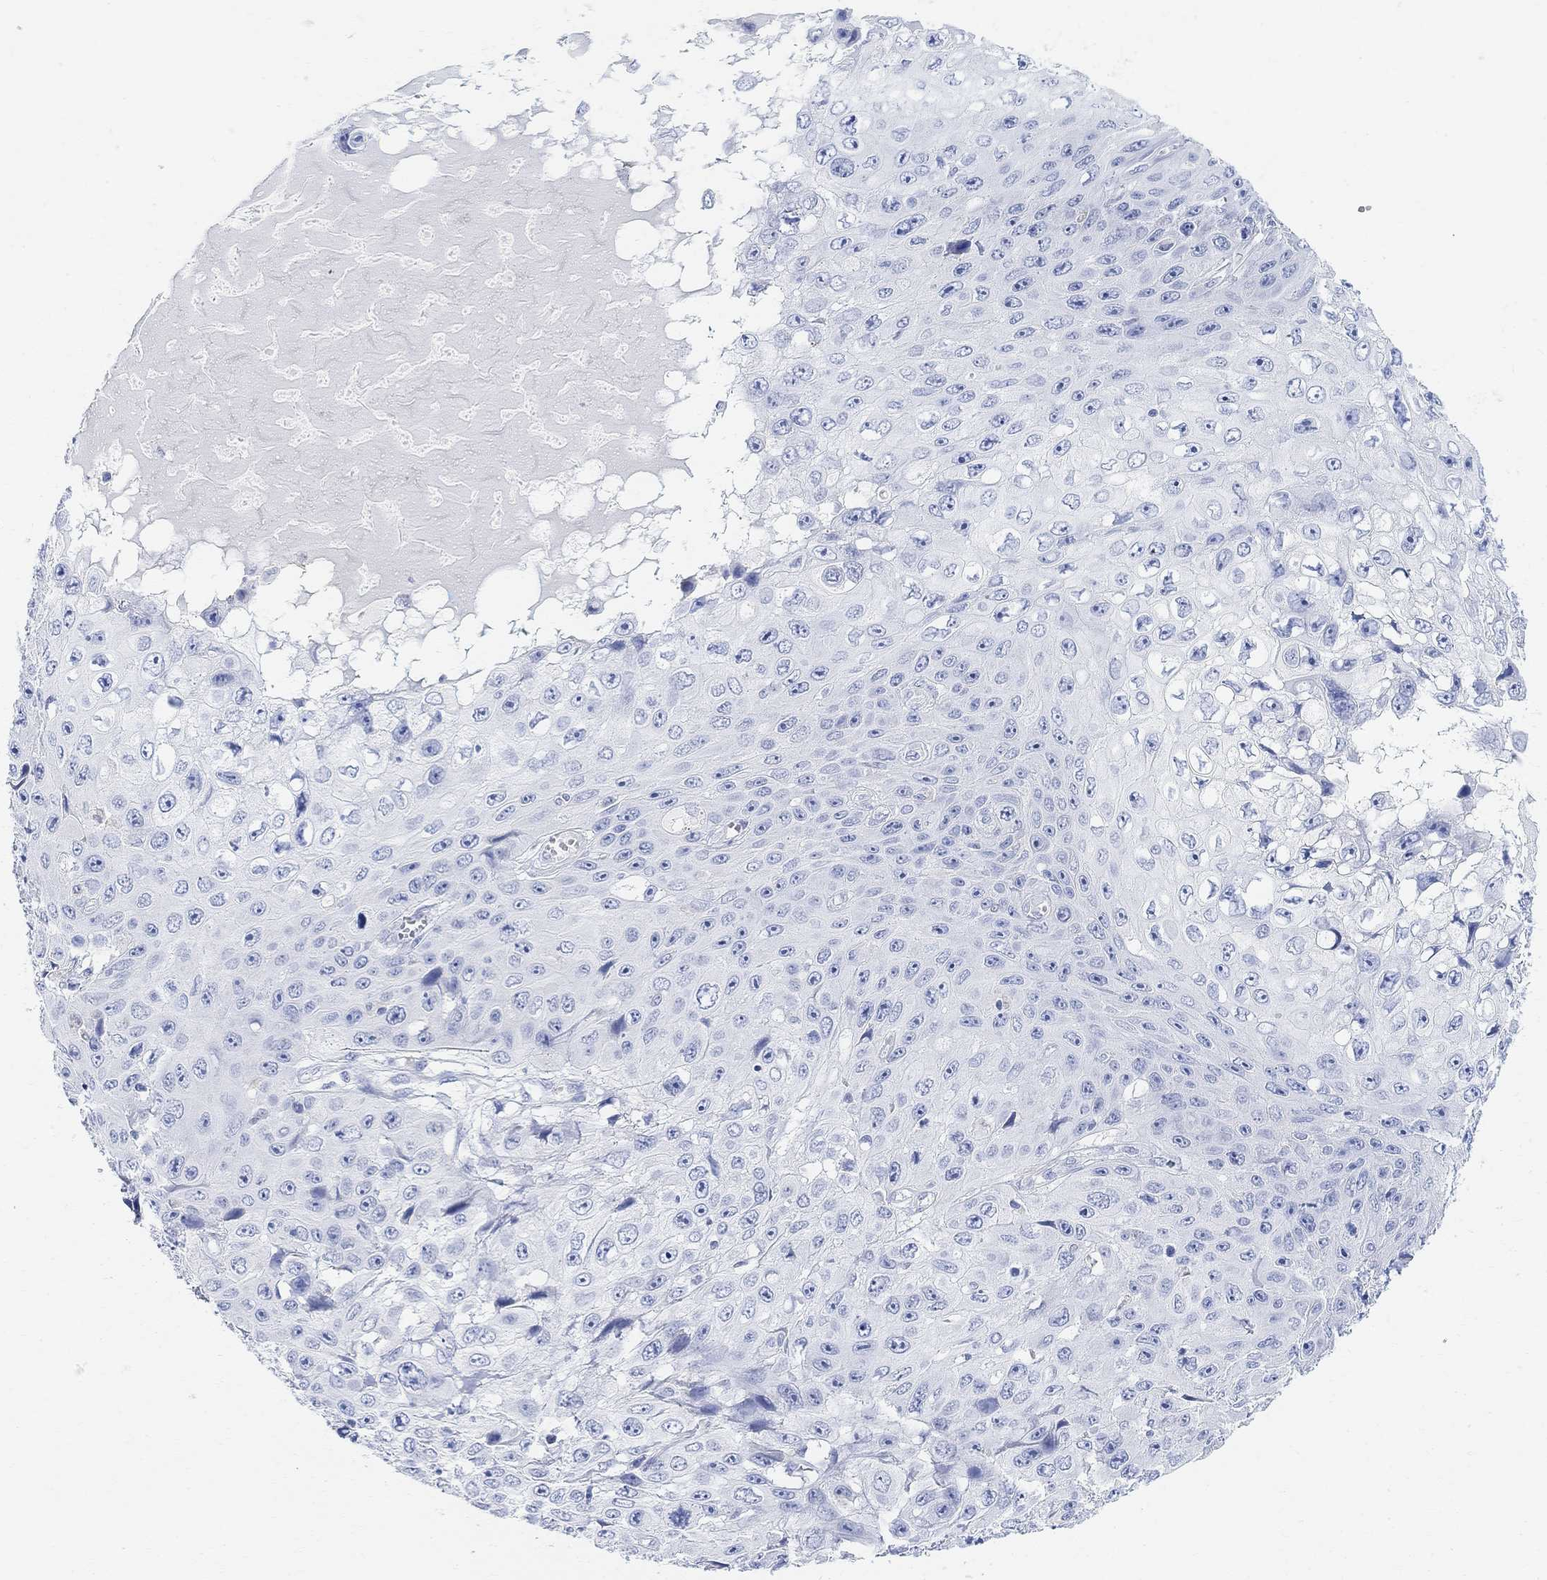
{"staining": {"intensity": "negative", "quantity": "none", "location": "none"}, "tissue": "skin cancer", "cell_type": "Tumor cells", "image_type": "cancer", "snomed": [{"axis": "morphology", "description": "Squamous cell carcinoma, NOS"}, {"axis": "topography", "description": "Skin"}], "caption": "A photomicrograph of skin cancer (squamous cell carcinoma) stained for a protein displays no brown staining in tumor cells.", "gene": "RETNLB", "patient": {"sex": "male", "age": 82}}